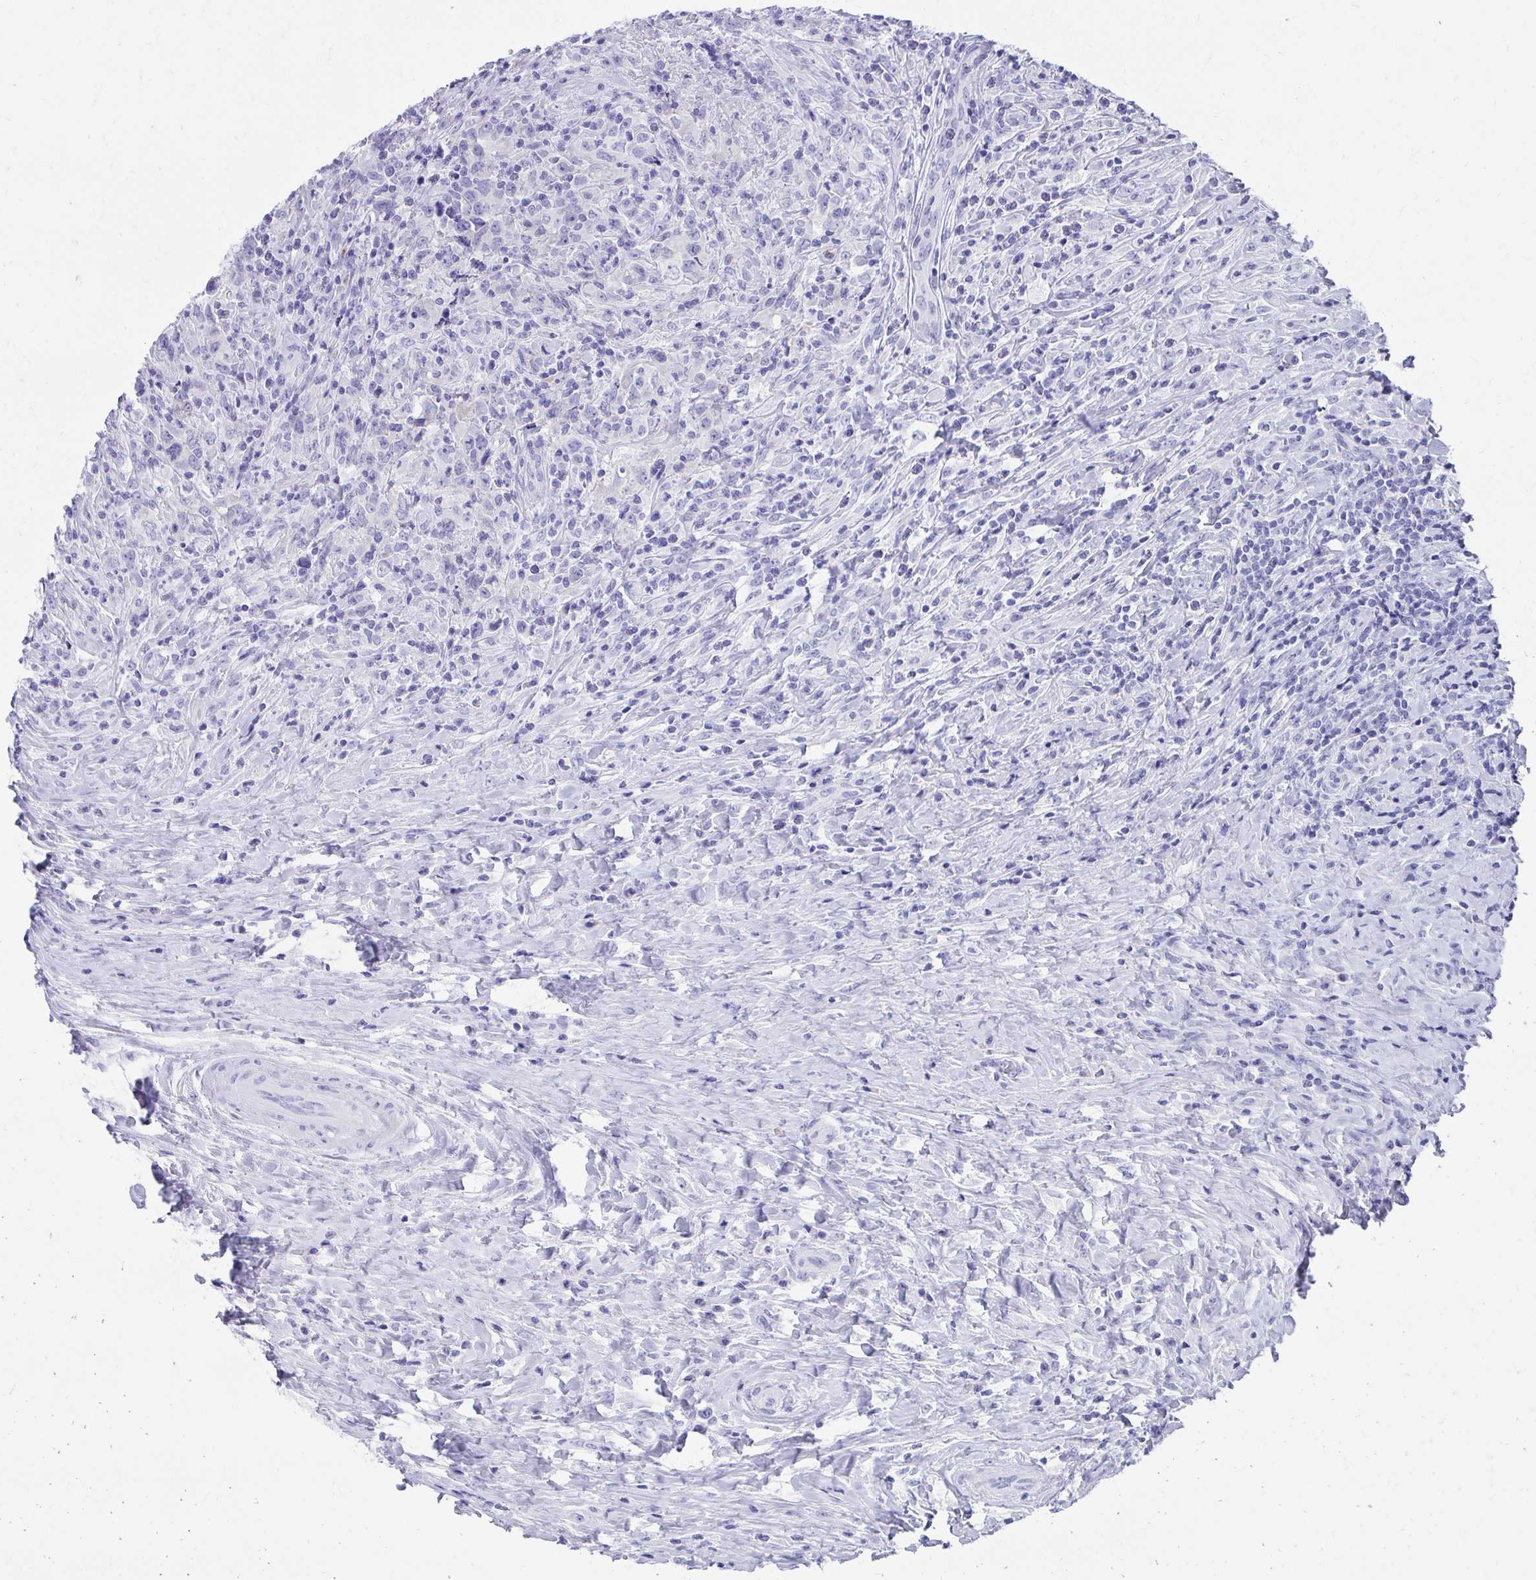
{"staining": {"intensity": "negative", "quantity": "none", "location": "none"}, "tissue": "lymphoma", "cell_type": "Tumor cells", "image_type": "cancer", "snomed": [{"axis": "morphology", "description": "Hodgkin's disease, NOS"}, {"axis": "topography", "description": "Lymph node"}], "caption": "Human lymphoma stained for a protein using immunohistochemistry demonstrates no positivity in tumor cells.", "gene": "SEC14L3", "patient": {"sex": "female", "age": 18}}